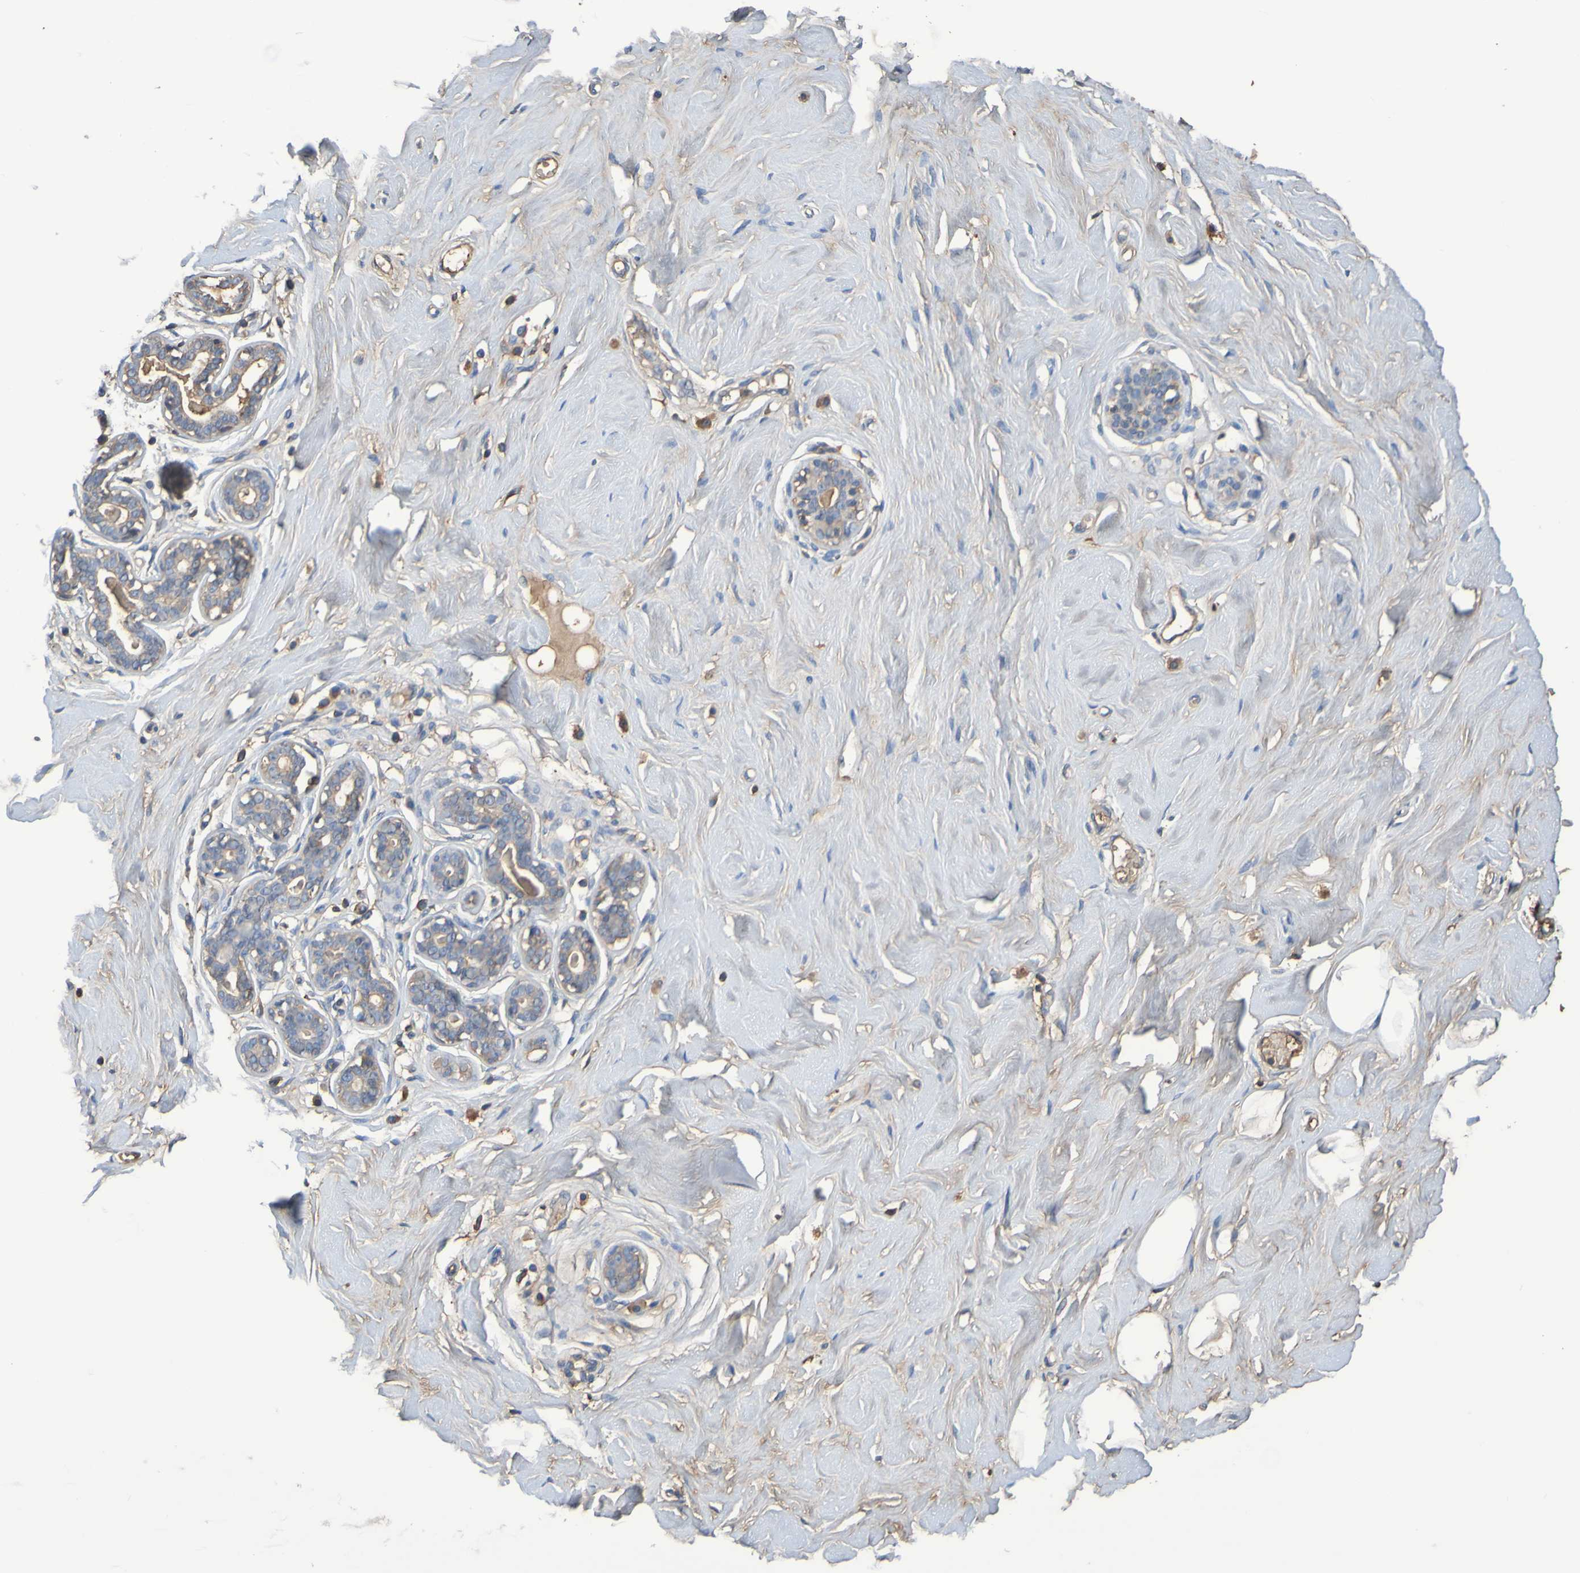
{"staining": {"intensity": "negative", "quantity": "none", "location": "none"}, "tissue": "breast", "cell_type": "Adipocytes", "image_type": "normal", "snomed": [{"axis": "morphology", "description": "Normal tissue, NOS"}, {"axis": "topography", "description": "Breast"}], "caption": "This is an immunohistochemistry (IHC) micrograph of unremarkable breast. There is no staining in adipocytes.", "gene": "GAB3", "patient": {"sex": "female", "age": 23}}